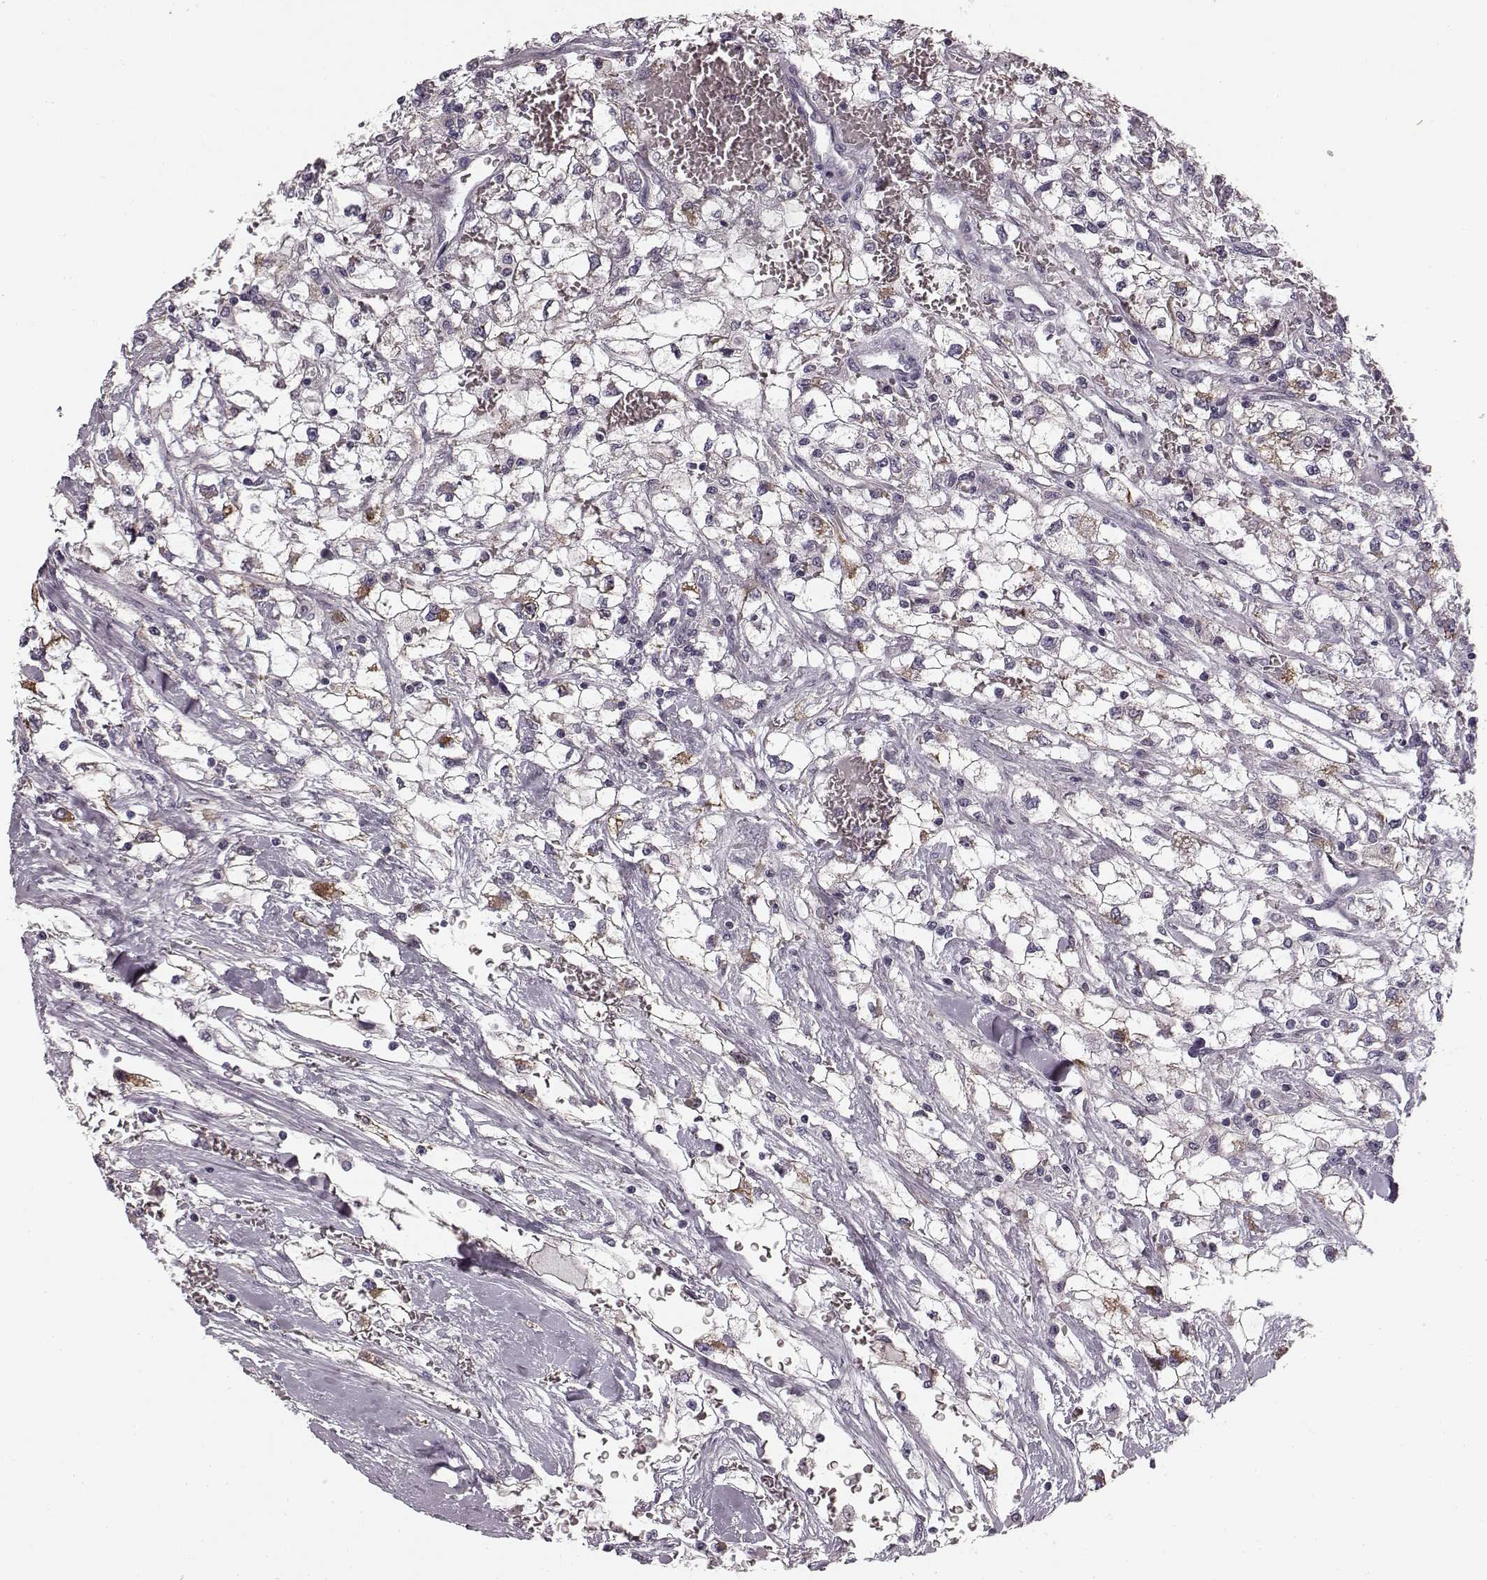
{"staining": {"intensity": "negative", "quantity": "none", "location": "none"}, "tissue": "renal cancer", "cell_type": "Tumor cells", "image_type": "cancer", "snomed": [{"axis": "morphology", "description": "Adenocarcinoma, NOS"}, {"axis": "topography", "description": "Kidney"}], "caption": "The photomicrograph reveals no staining of tumor cells in adenocarcinoma (renal).", "gene": "FAM234B", "patient": {"sex": "male", "age": 59}}